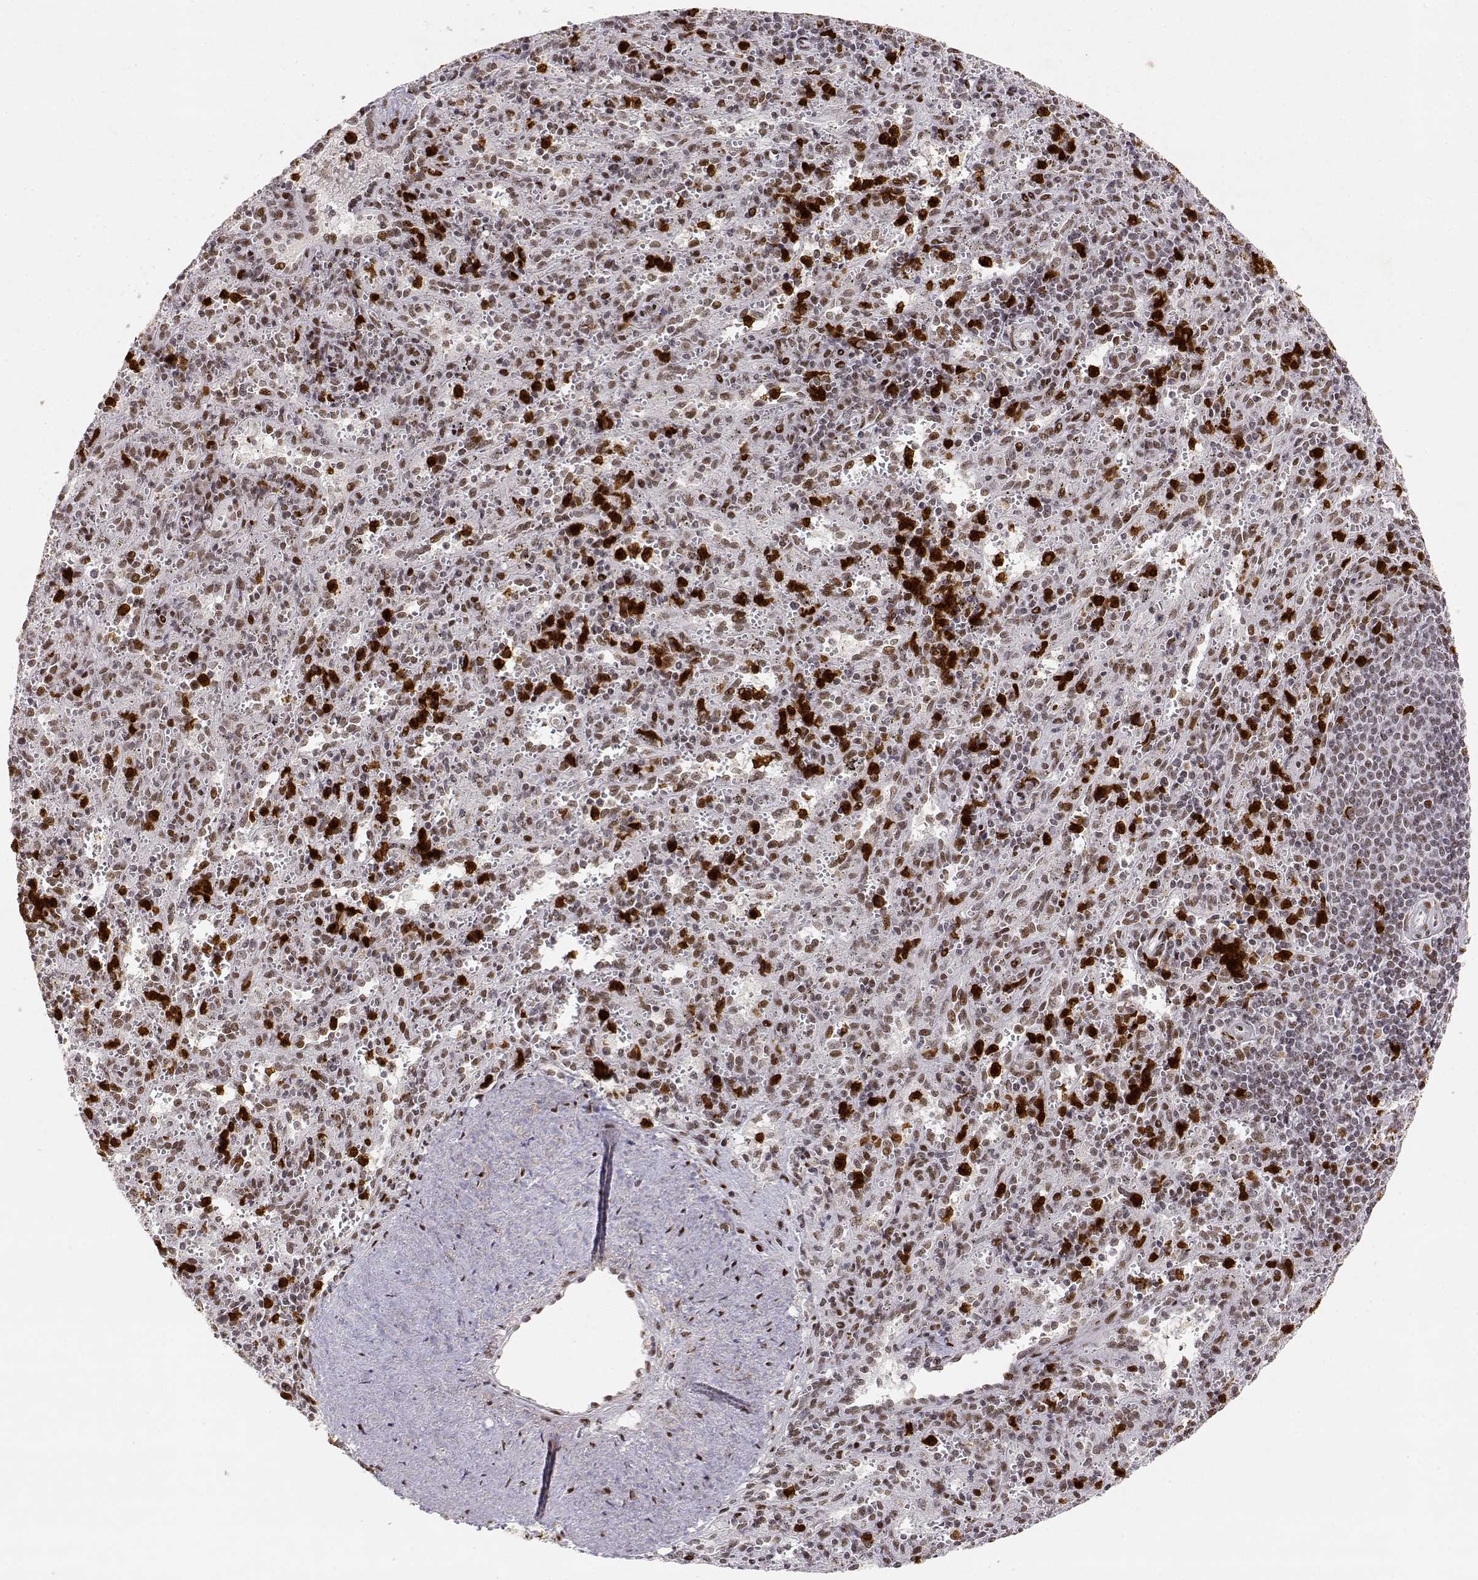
{"staining": {"intensity": "strong", "quantity": "25%-75%", "location": "cytoplasmic/membranous,nuclear"}, "tissue": "spleen", "cell_type": "Cells in red pulp", "image_type": "normal", "snomed": [{"axis": "morphology", "description": "Normal tissue, NOS"}, {"axis": "topography", "description": "Spleen"}], "caption": "Brown immunohistochemical staining in unremarkable spleen displays strong cytoplasmic/membranous,nuclear expression in approximately 25%-75% of cells in red pulp. (IHC, brightfield microscopy, high magnification).", "gene": "RSF1", "patient": {"sex": "male", "age": 57}}